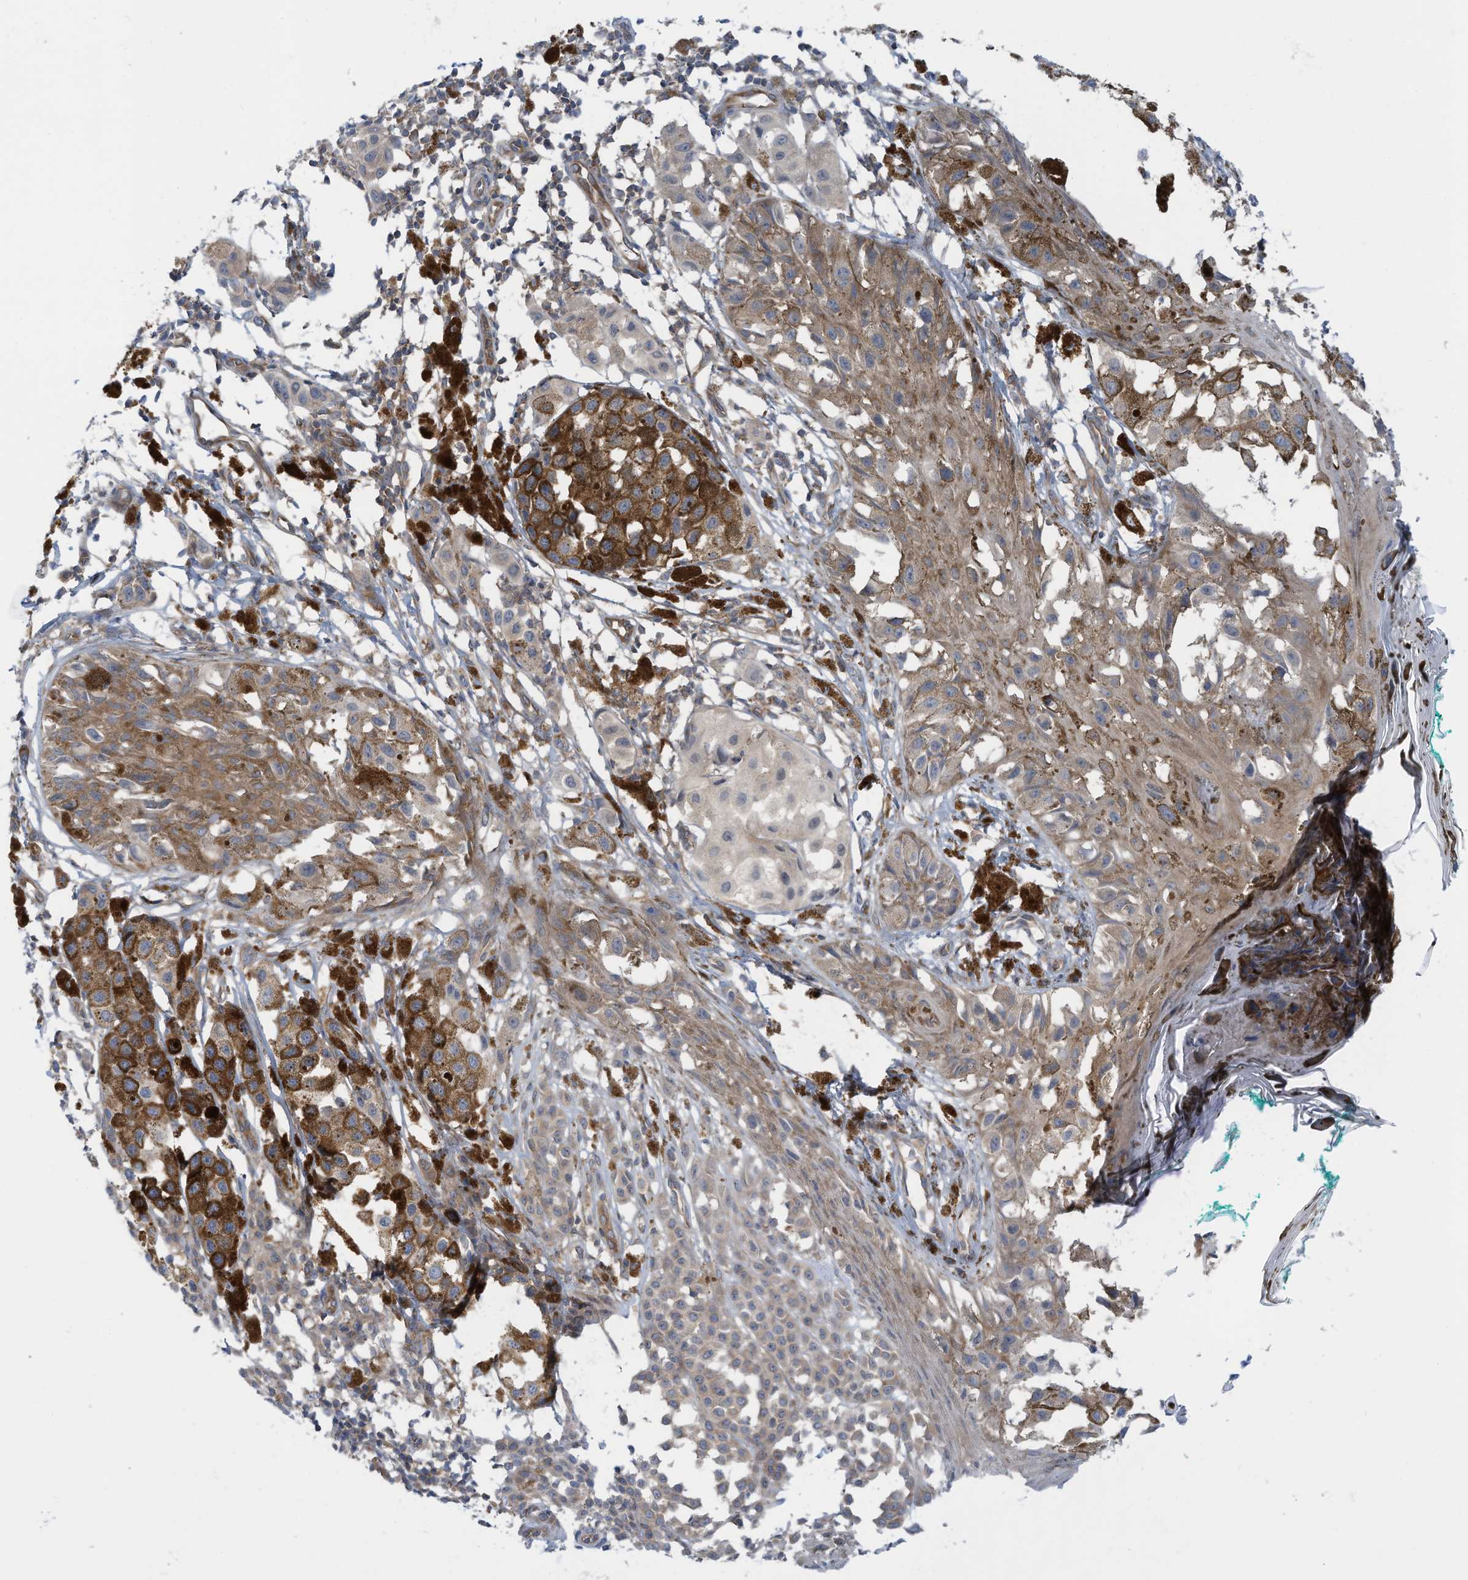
{"staining": {"intensity": "weak", "quantity": ">75%", "location": "cytoplasmic/membranous"}, "tissue": "melanoma", "cell_type": "Tumor cells", "image_type": "cancer", "snomed": [{"axis": "morphology", "description": "Malignant melanoma, NOS"}, {"axis": "topography", "description": "Skin of leg"}], "caption": "Protein expression analysis of human melanoma reveals weak cytoplasmic/membranous positivity in approximately >75% of tumor cells. The staining was performed using DAB (3,3'-diaminobenzidine) to visualize the protein expression in brown, while the nuclei were stained in blue with hematoxylin (Magnification: 20x).", "gene": "REPS1", "patient": {"sex": "female", "age": 72}}